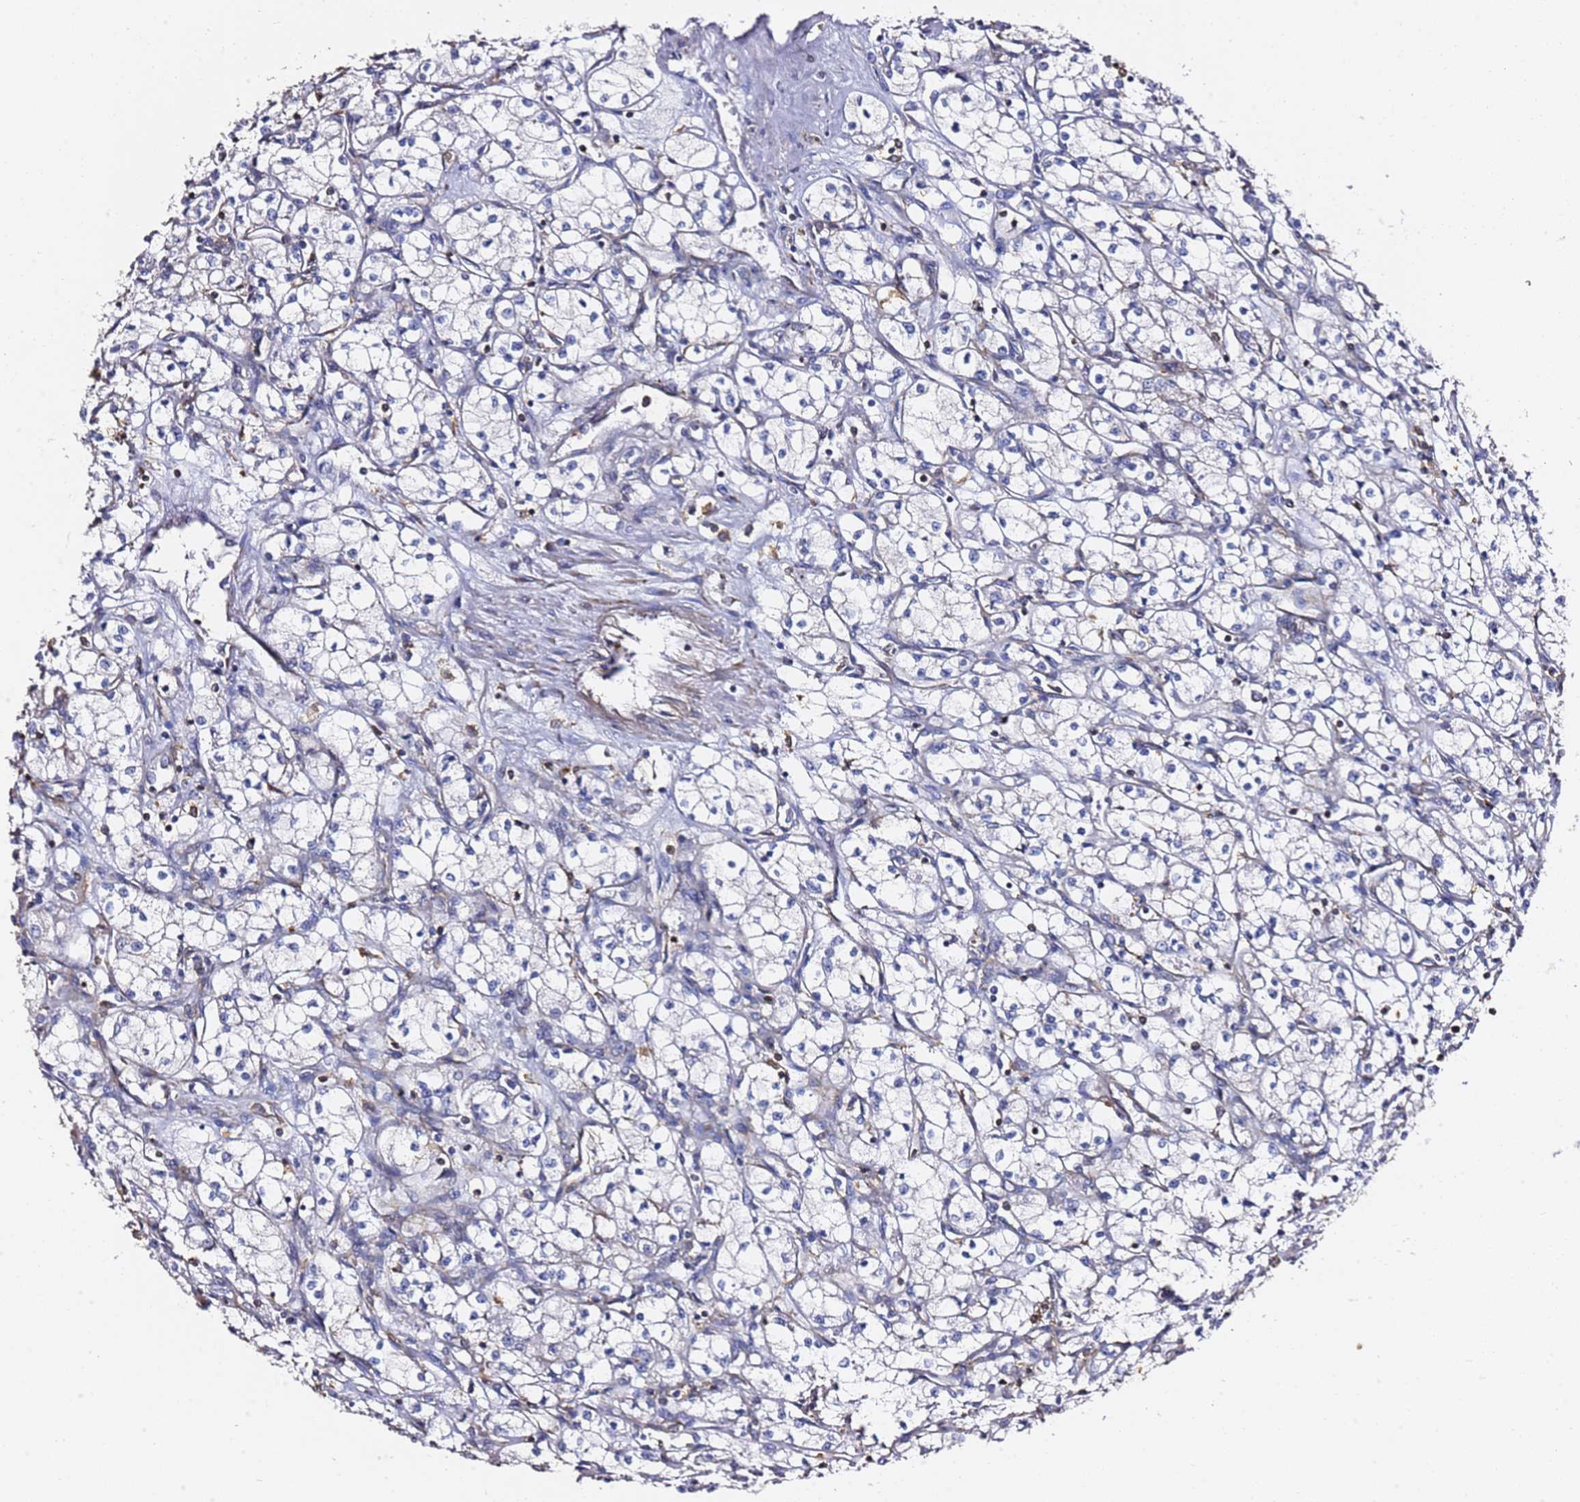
{"staining": {"intensity": "negative", "quantity": "none", "location": "none"}, "tissue": "renal cancer", "cell_type": "Tumor cells", "image_type": "cancer", "snomed": [{"axis": "morphology", "description": "Adenocarcinoma, NOS"}, {"axis": "topography", "description": "Kidney"}], "caption": "IHC histopathology image of human renal cancer (adenocarcinoma) stained for a protein (brown), which shows no expression in tumor cells. (DAB (3,3'-diaminobenzidine) immunohistochemistry (IHC), high magnification).", "gene": "ZFP36L2", "patient": {"sex": "male", "age": 59}}